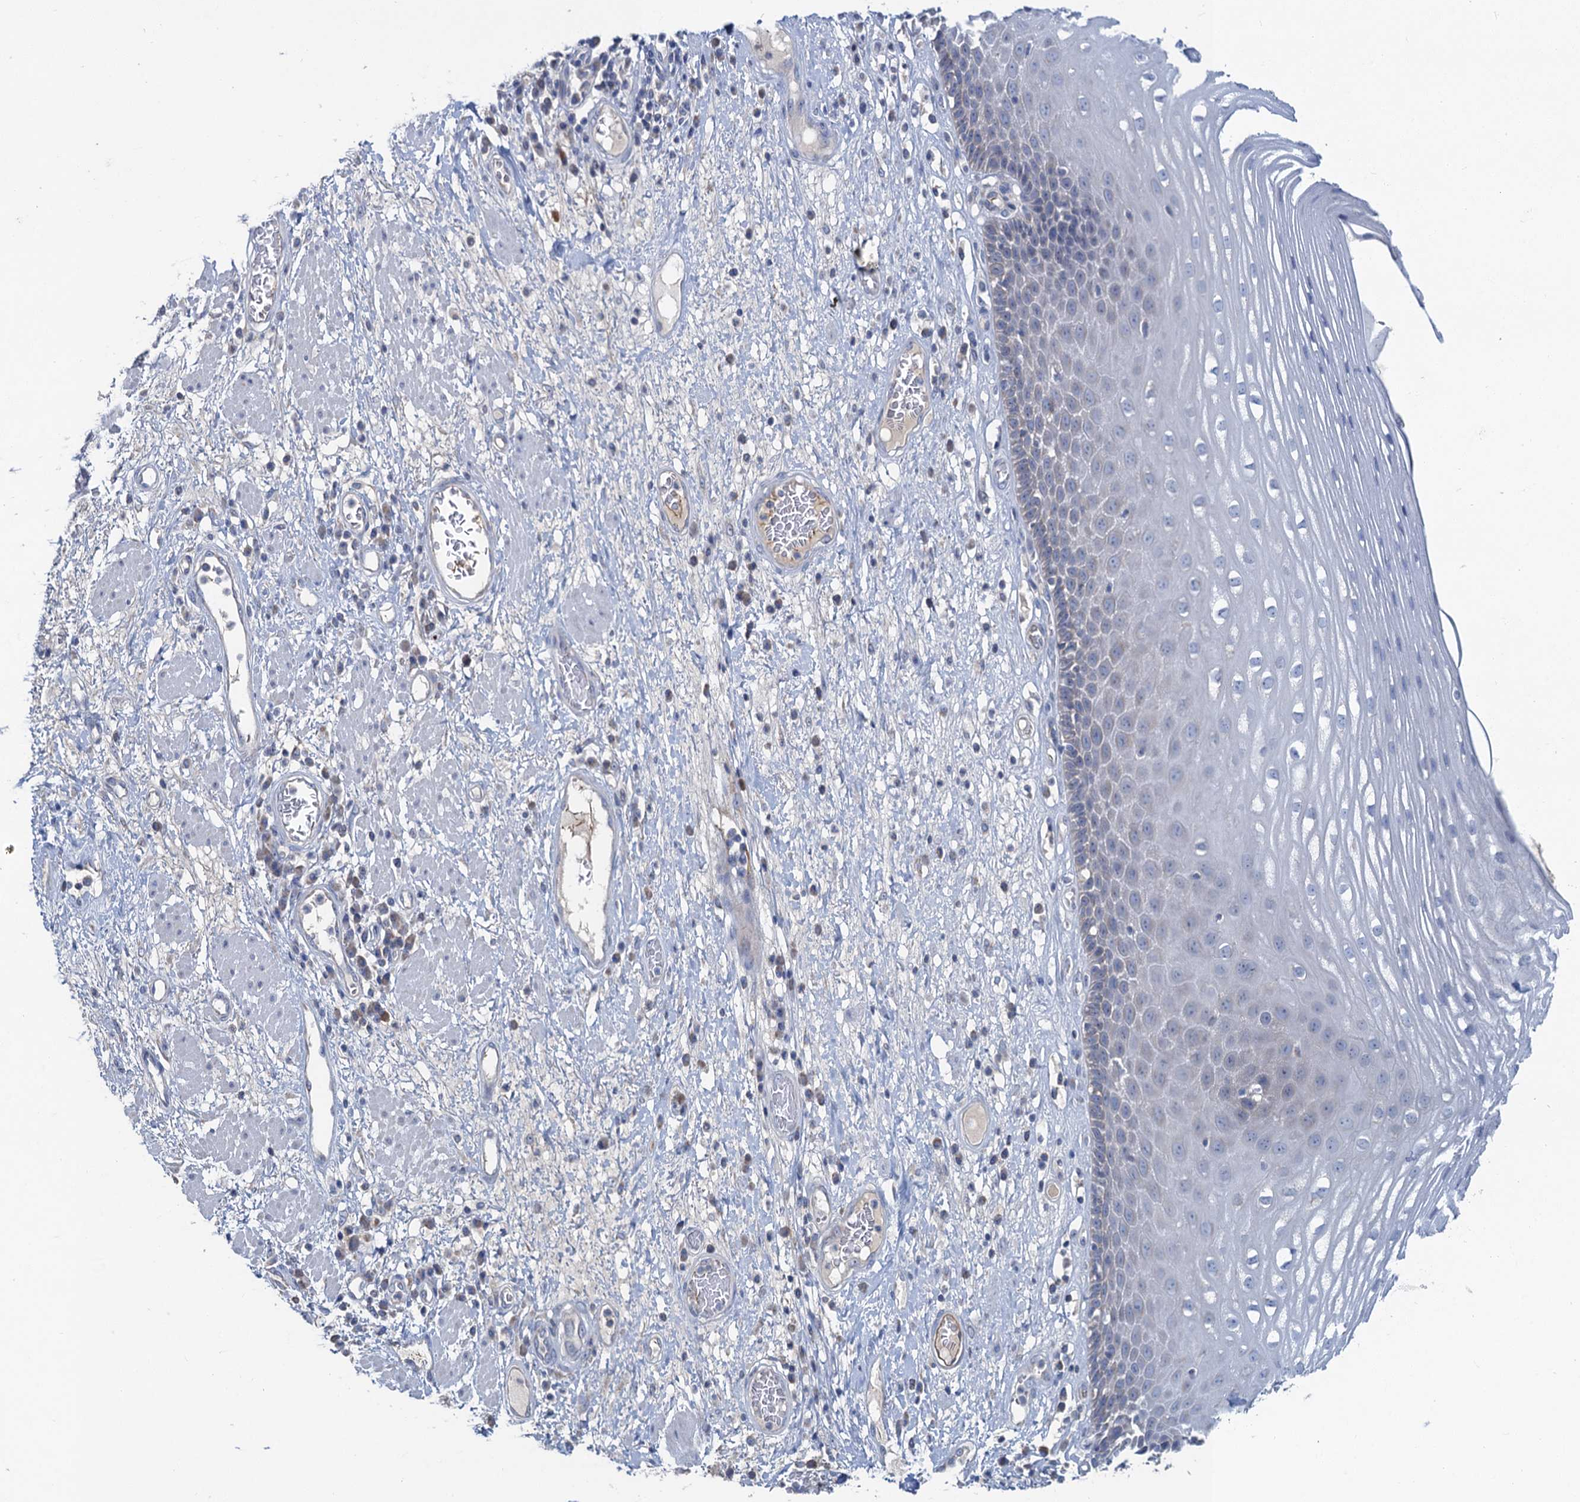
{"staining": {"intensity": "negative", "quantity": "none", "location": "none"}, "tissue": "esophagus", "cell_type": "Squamous epithelial cells", "image_type": "normal", "snomed": [{"axis": "morphology", "description": "Normal tissue, NOS"}, {"axis": "morphology", "description": "Adenocarcinoma, NOS"}, {"axis": "topography", "description": "Esophagus"}], "caption": "This is a micrograph of immunohistochemistry staining of normal esophagus, which shows no positivity in squamous epithelial cells. (Stains: DAB (3,3'-diaminobenzidine) immunohistochemistry with hematoxylin counter stain, Microscopy: brightfield microscopy at high magnification).", "gene": "PLLP", "patient": {"sex": "male", "age": 62}}